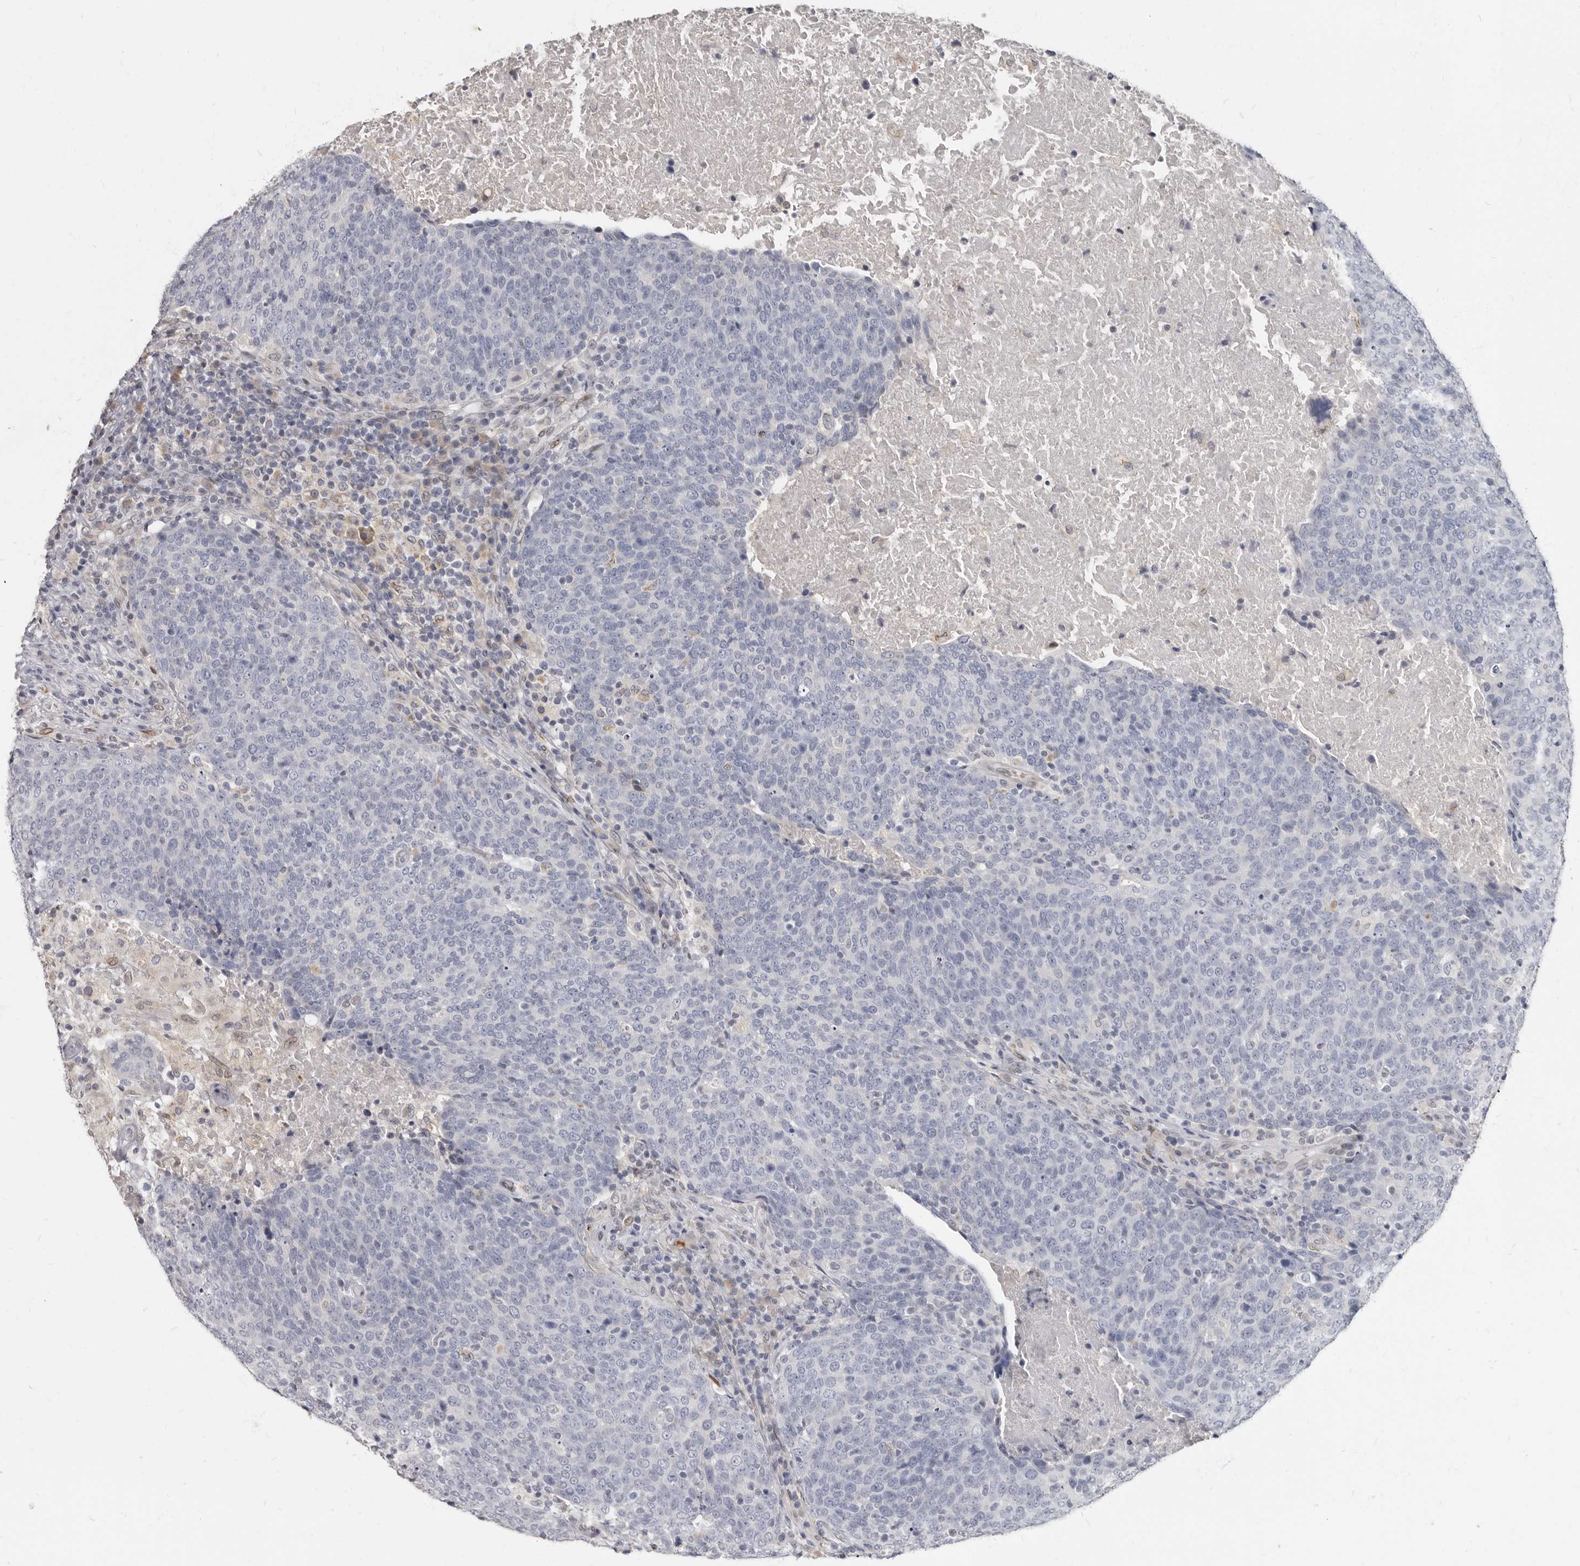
{"staining": {"intensity": "negative", "quantity": "none", "location": "none"}, "tissue": "head and neck cancer", "cell_type": "Tumor cells", "image_type": "cancer", "snomed": [{"axis": "morphology", "description": "Squamous cell carcinoma, NOS"}, {"axis": "morphology", "description": "Squamous cell carcinoma, metastatic, NOS"}, {"axis": "topography", "description": "Lymph node"}, {"axis": "topography", "description": "Head-Neck"}], "caption": "Human head and neck squamous cell carcinoma stained for a protein using immunohistochemistry (IHC) exhibits no staining in tumor cells.", "gene": "MRGPRF", "patient": {"sex": "male", "age": 62}}